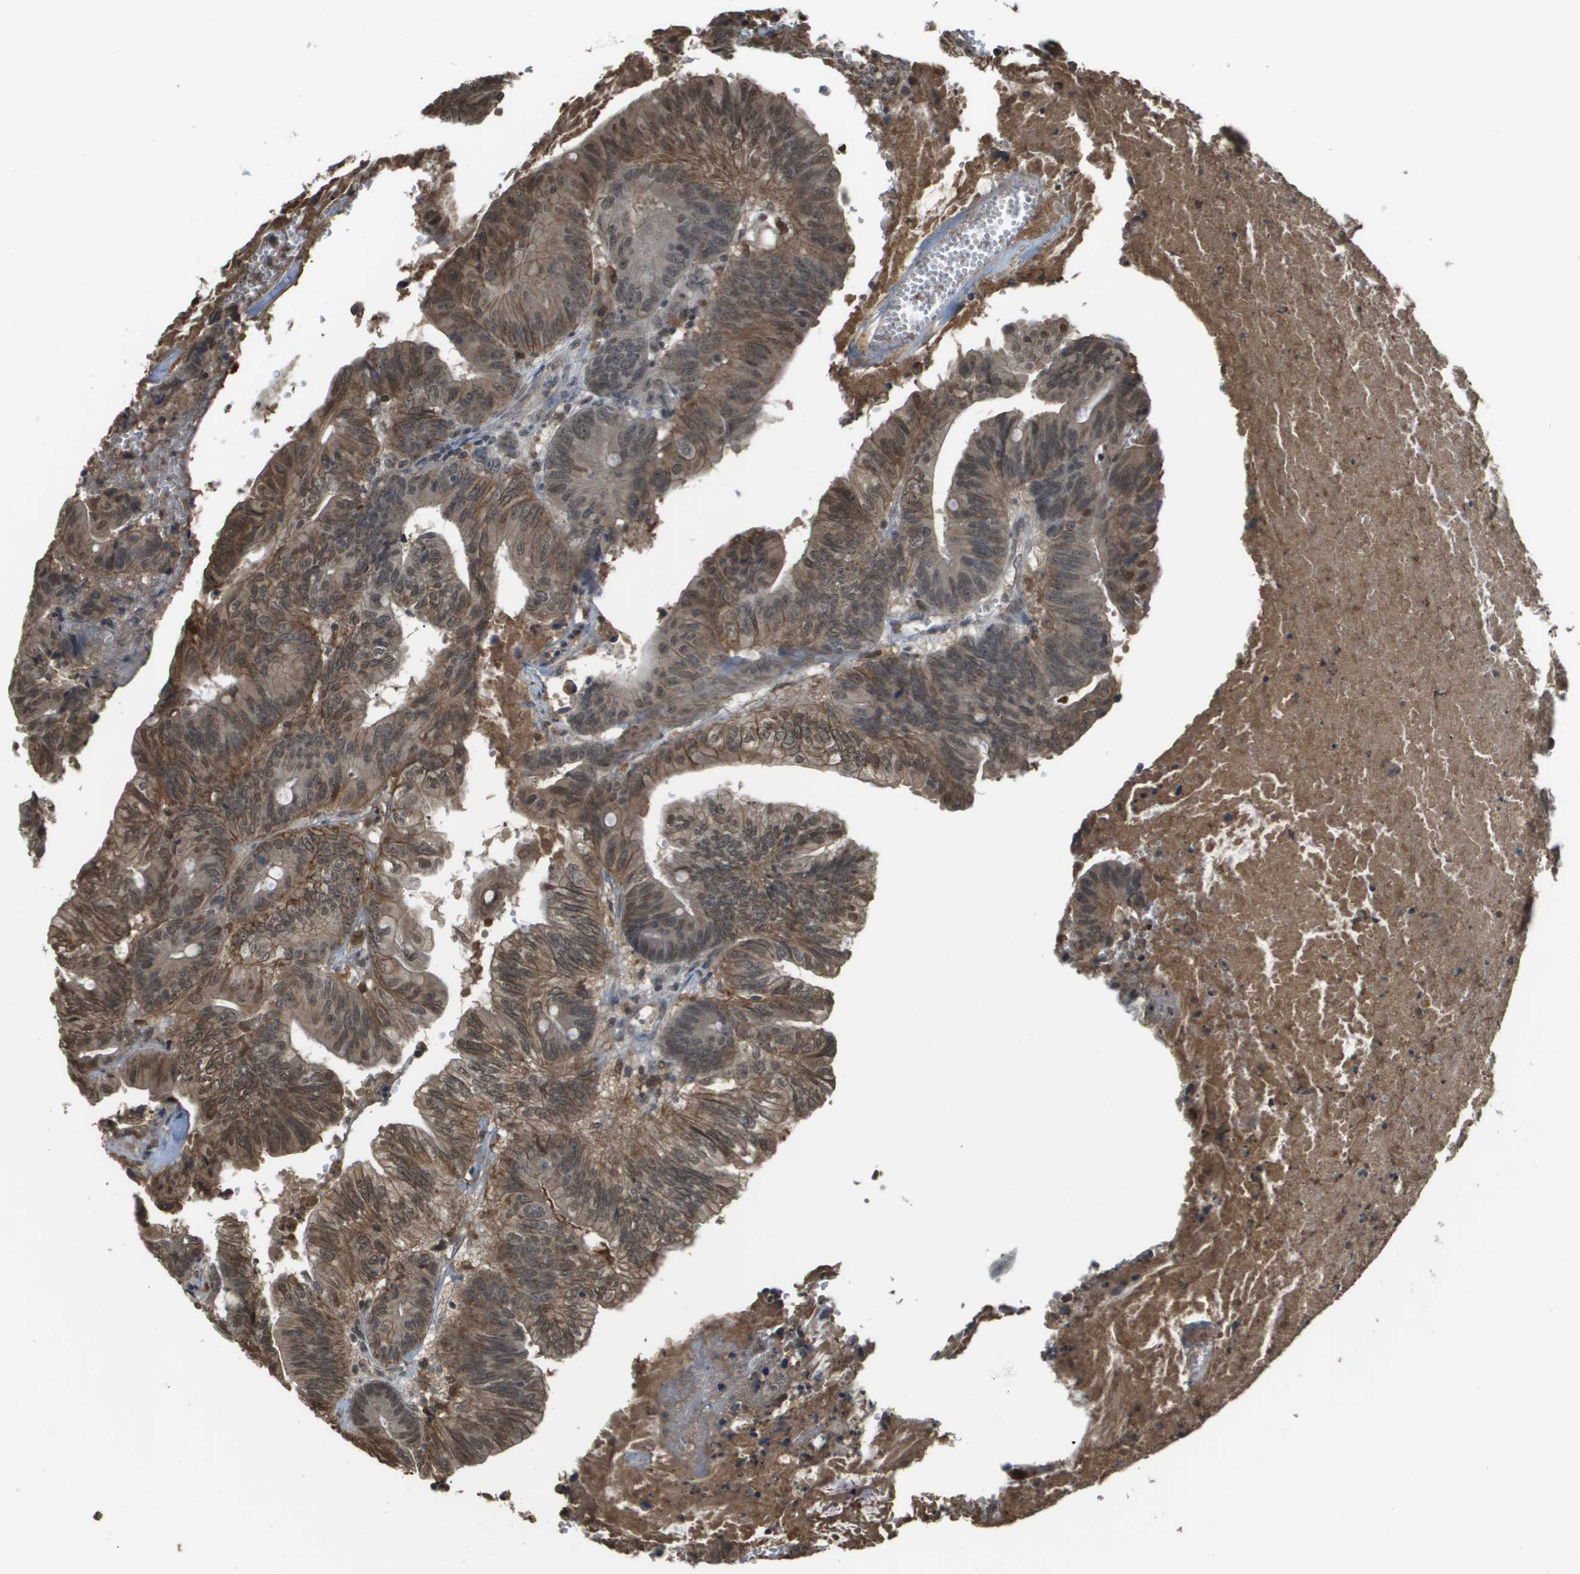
{"staining": {"intensity": "moderate", "quantity": "25%-75%", "location": "cytoplasmic/membranous,nuclear"}, "tissue": "colorectal cancer", "cell_type": "Tumor cells", "image_type": "cancer", "snomed": [{"axis": "morphology", "description": "Adenocarcinoma, NOS"}, {"axis": "topography", "description": "Colon"}], "caption": "A high-resolution photomicrograph shows IHC staining of colorectal cancer (adenocarcinoma), which shows moderate cytoplasmic/membranous and nuclear expression in about 25%-75% of tumor cells.", "gene": "NDRG2", "patient": {"sex": "male", "age": 45}}